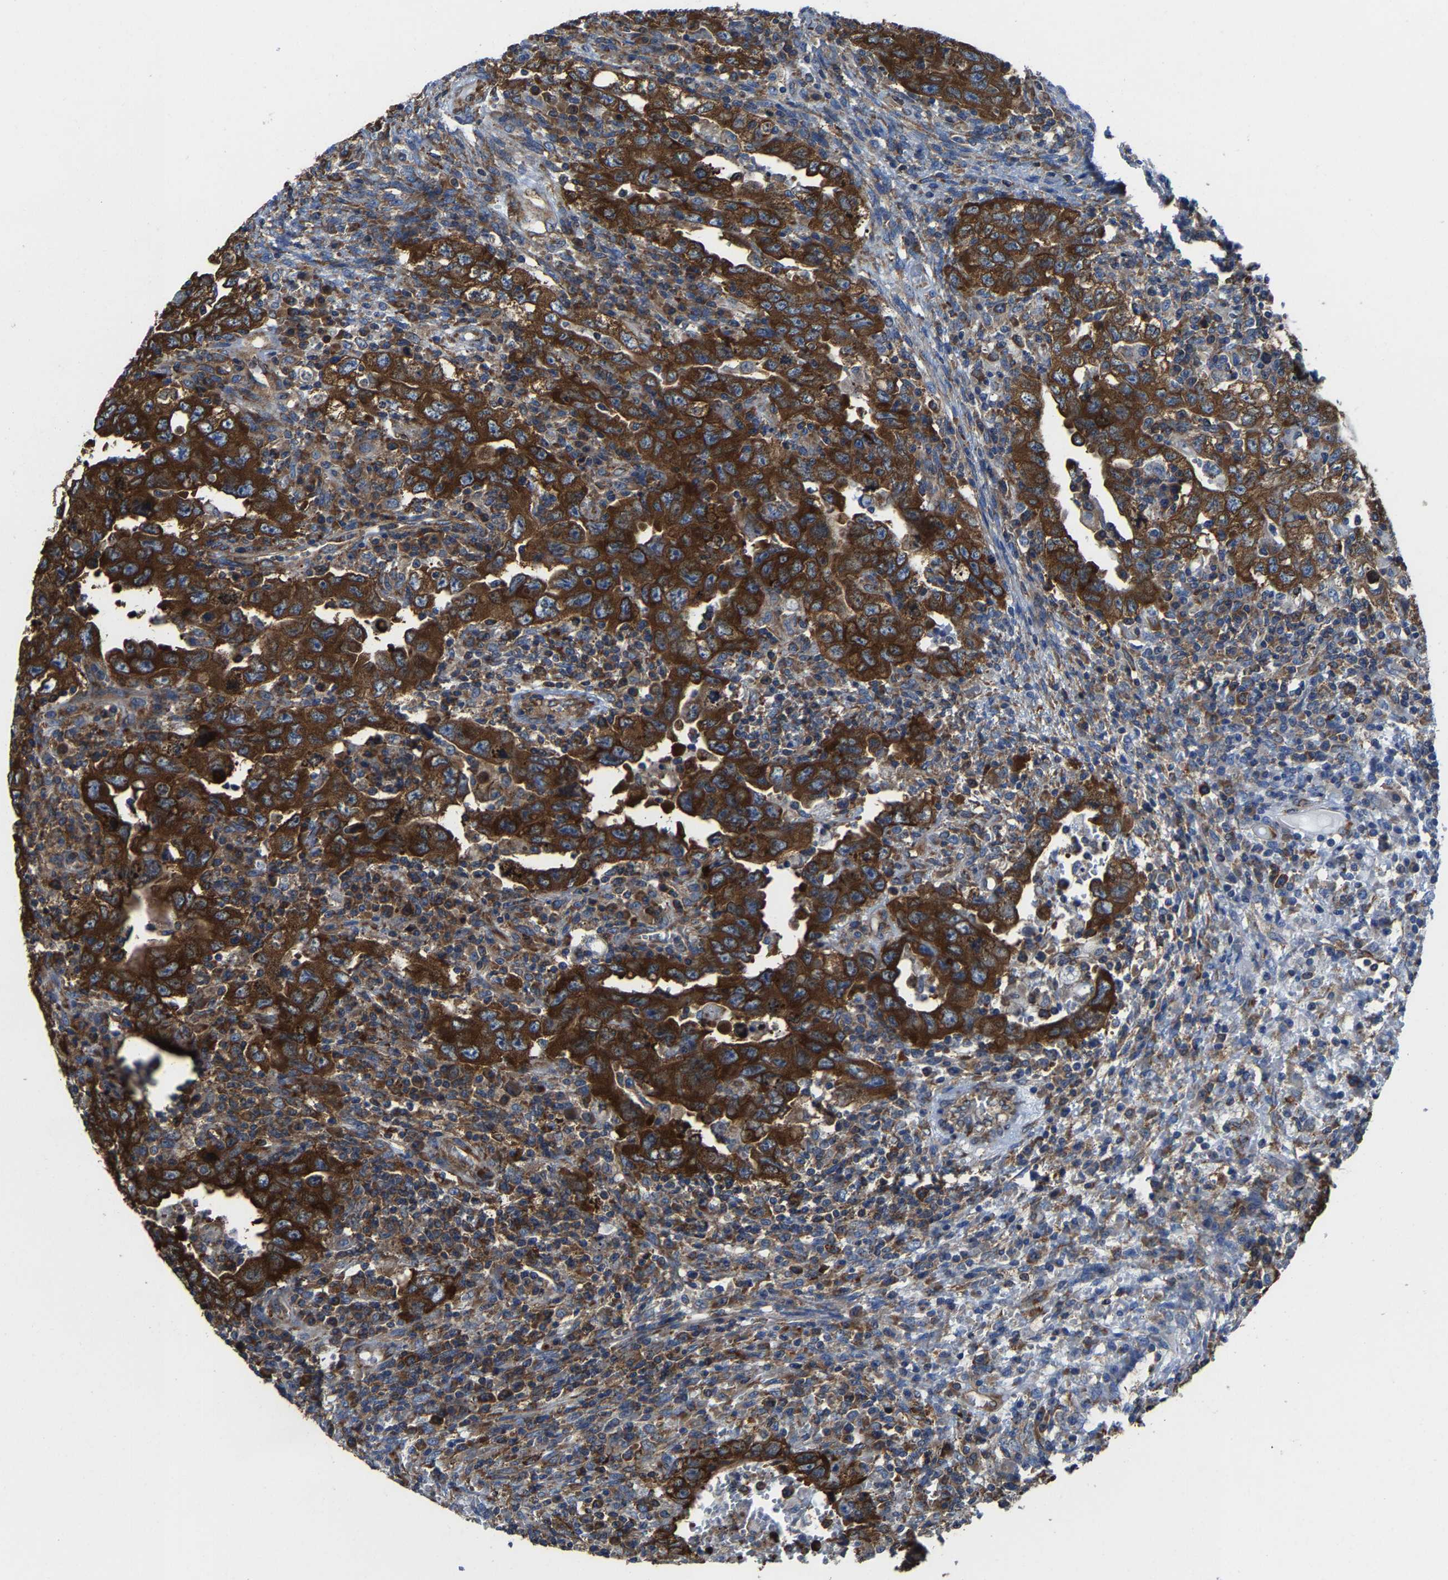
{"staining": {"intensity": "strong", "quantity": ">75%", "location": "cytoplasmic/membranous"}, "tissue": "testis cancer", "cell_type": "Tumor cells", "image_type": "cancer", "snomed": [{"axis": "morphology", "description": "Carcinoma, Embryonal, NOS"}, {"axis": "topography", "description": "Testis"}], "caption": "Immunohistochemical staining of embryonal carcinoma (testis) displays strong cytoplasmic/membranous protein positivity in about >75% of tumor cells.", "gene": "G3BP2", "patient": {"sex": "male", "age": 26}}